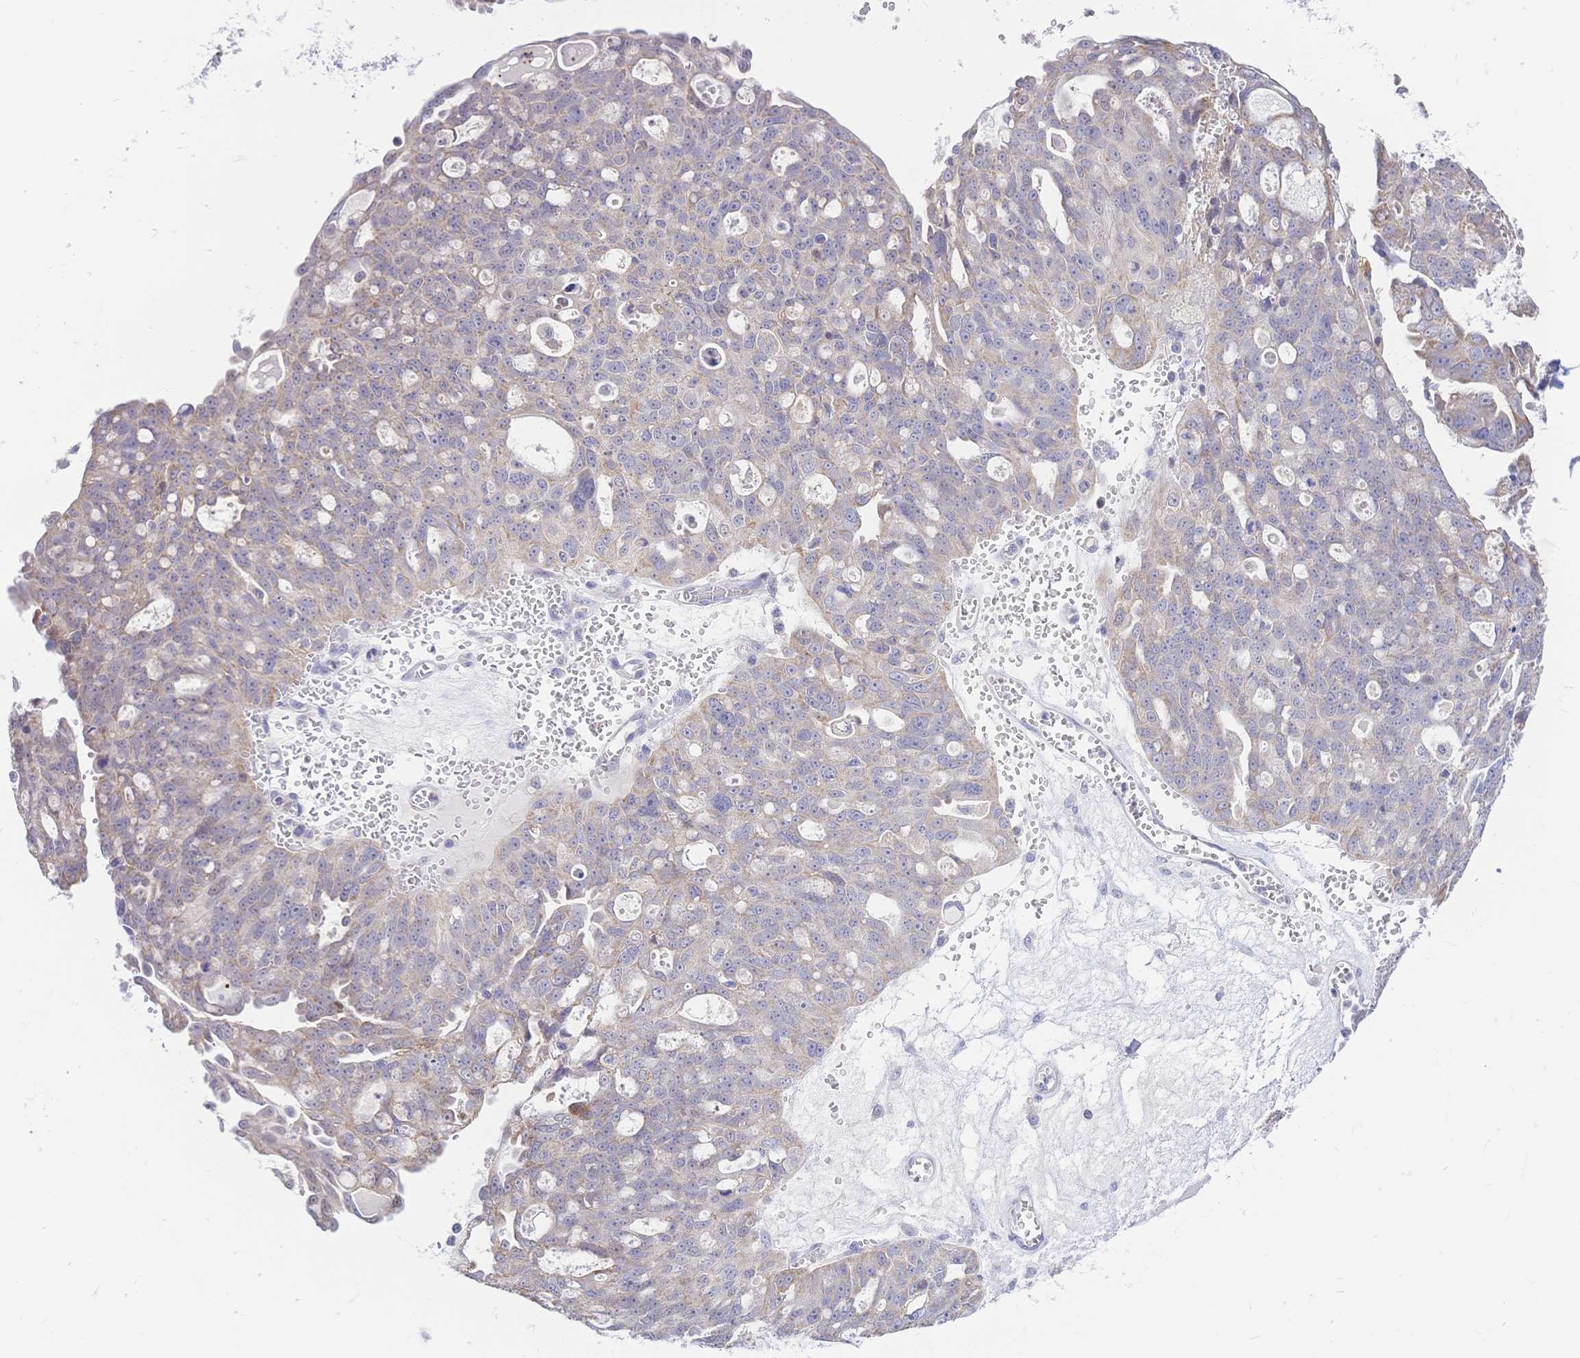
{"staining": {"intensity": "weak", "quantity": "<25%", "location": "cytoplasmic/membranous"}, "tissue": "ovarian cancer", "cell_type": "Tumor cells", "image_type": "cancer", "snomed": [{"axis": "morphology", "description": "Carcinoma, endometroid"}, {"axis": "topography", "description": "Ovary"}], "caption": "Immunohistochemistry (IHC) of human ovarian endometroid carcinoma displays no expression in tumor cells.", "gene": "CLEC18B", "patient": {"sex": "female", "age": 70}}